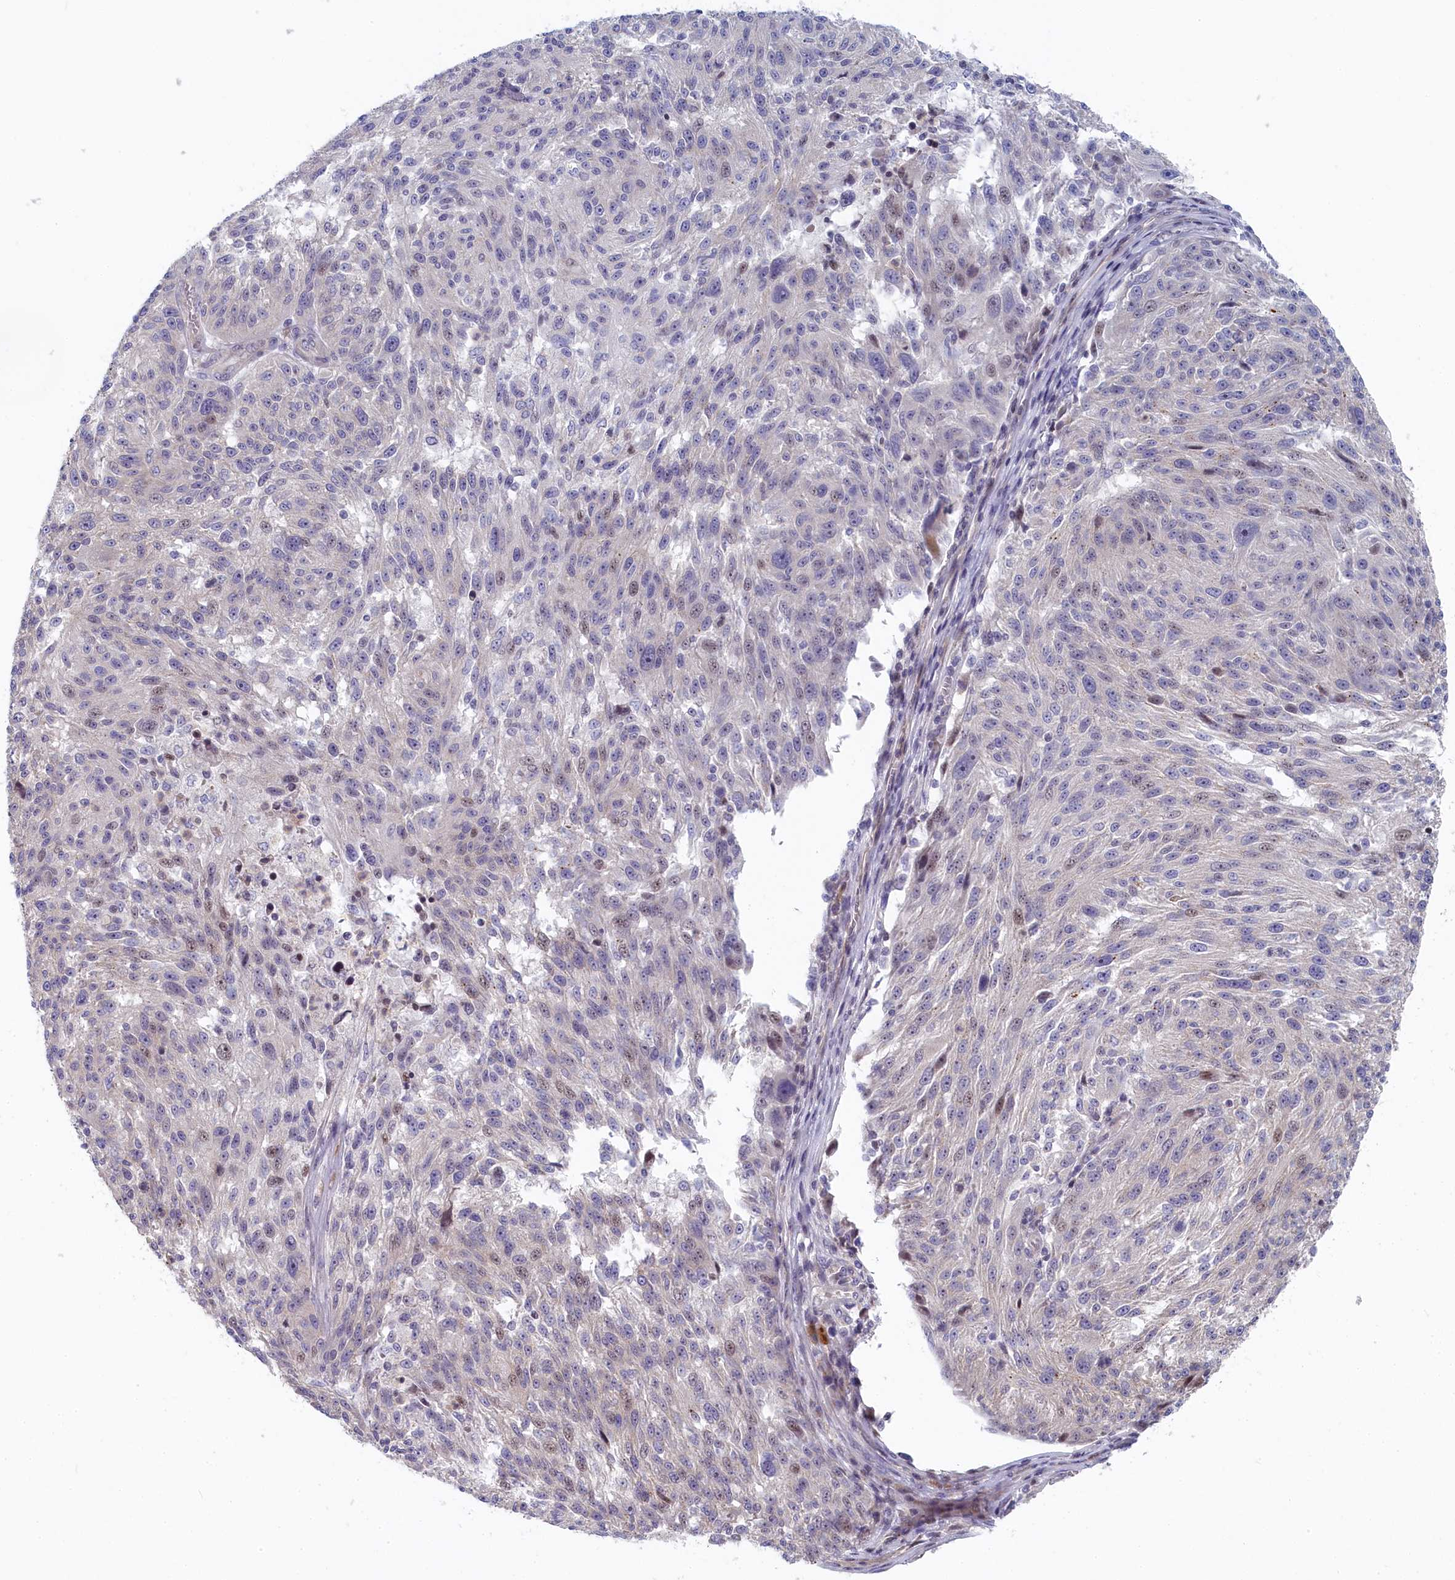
{"staining": {"intensity": "weak", "quantity": "<25%", "location": "nuclear"}, "tissue": "melanoma", "cell_type": "Tumor cells", "image_type": "cancer", "snomed": [{"axis": "morphology", "description": "Malignant melanoma, NOS"}, {"axis": "topography", "description": "Skin"}], "caption": "DAB immunohistochemical staining of human malignant melanoma shows no significant expression in tumor cells.", "gene": "INTS4", "patient": {"sex": "male", "age": 53}}